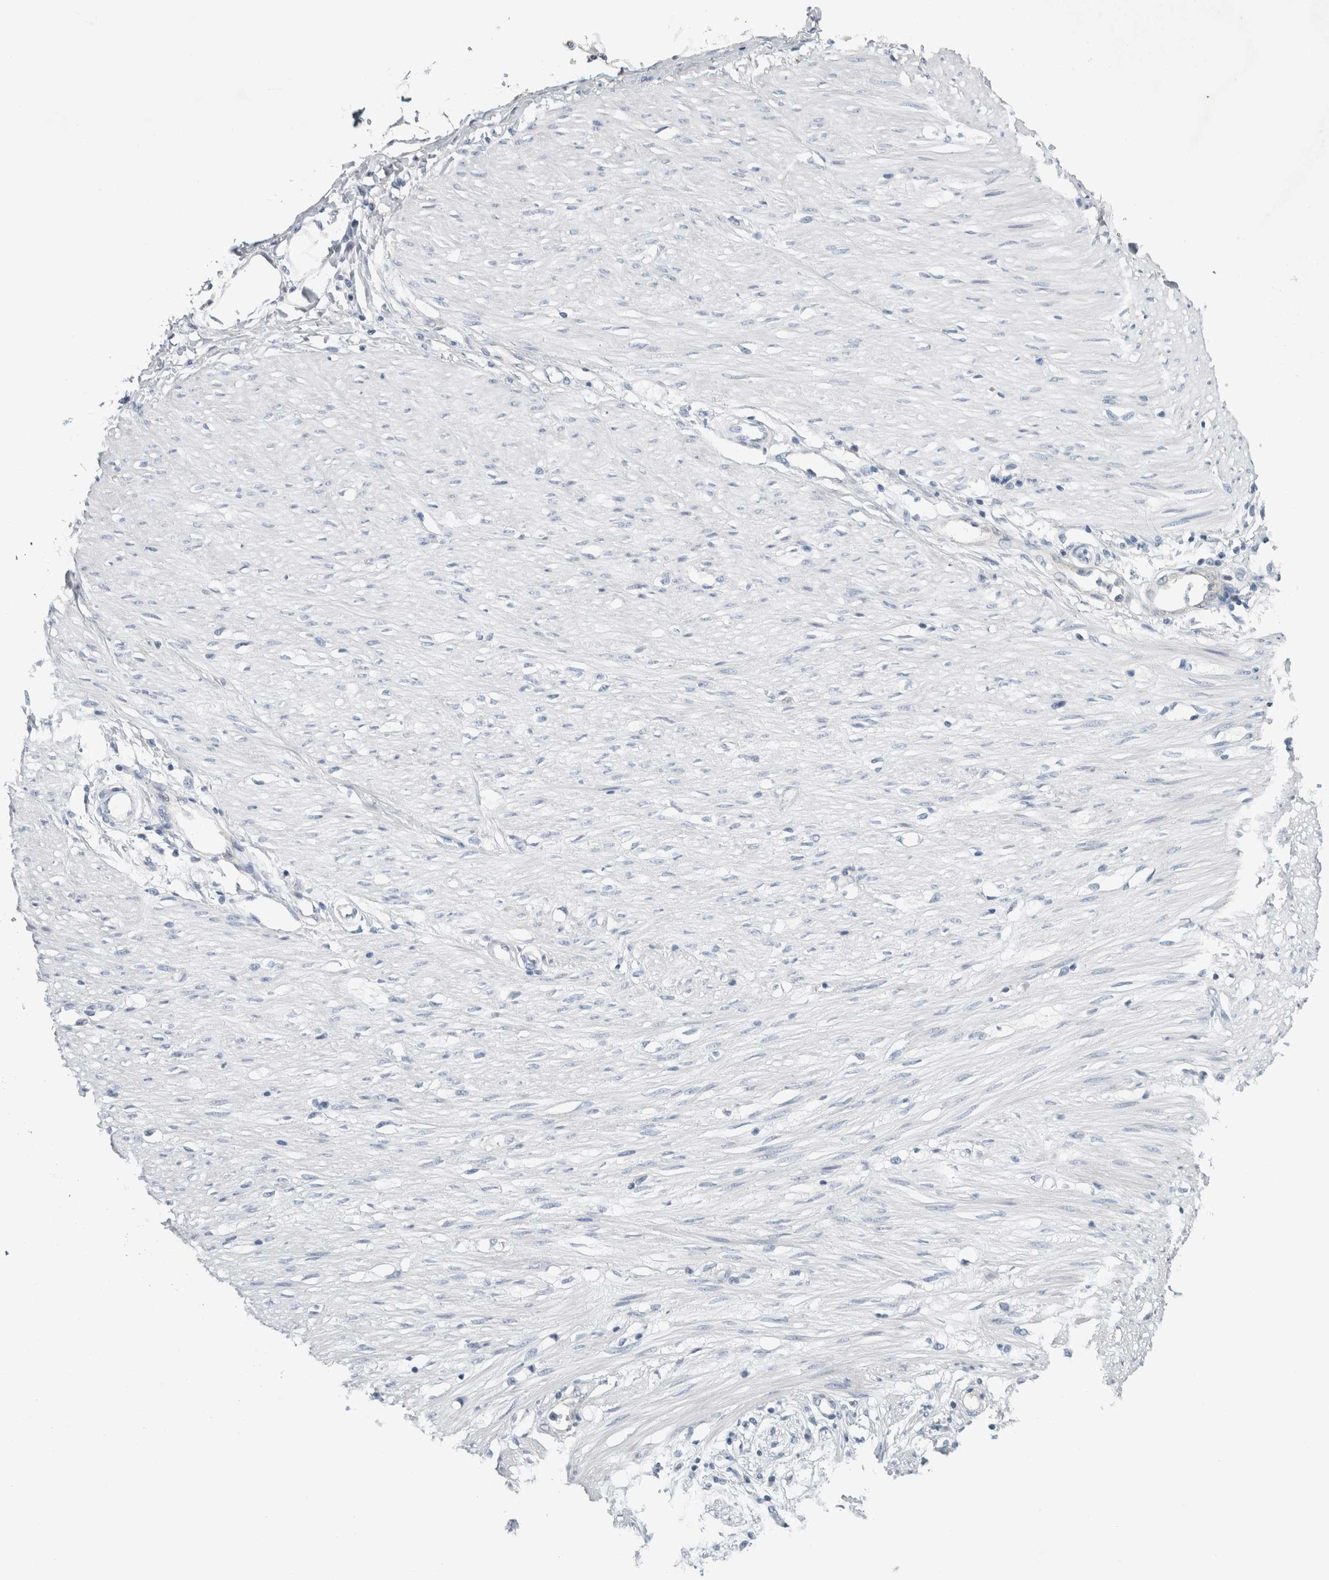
{"staining": {"intensity": "negative", "quantity": "none", "location": "none"}, "tissue": "adipose tissue", "cell_type": "Adipocytes", "image_type": "normal", "snomed": [{"axis": "morphology", "description": "Normal tissue, NOS"}, {"axis": "morphology", "description": "Adenocarcinoma, NOS"}, {"axis": "topography", "description": "Colon"}, {"axis": "topography", "description": "Peripheral nerve tissue"}], "caption": "Unremarkable adipose tissue was stained to show a protein in brown. There is no significant staining in adipocytes. The staining is performed using DAB (3,3'-diaminobenzidine) brown chromogen with nuclei counter-stained in using hematoxylin.", "gene": "CASP6", "patient": {"sex": "male", "age": 14}}